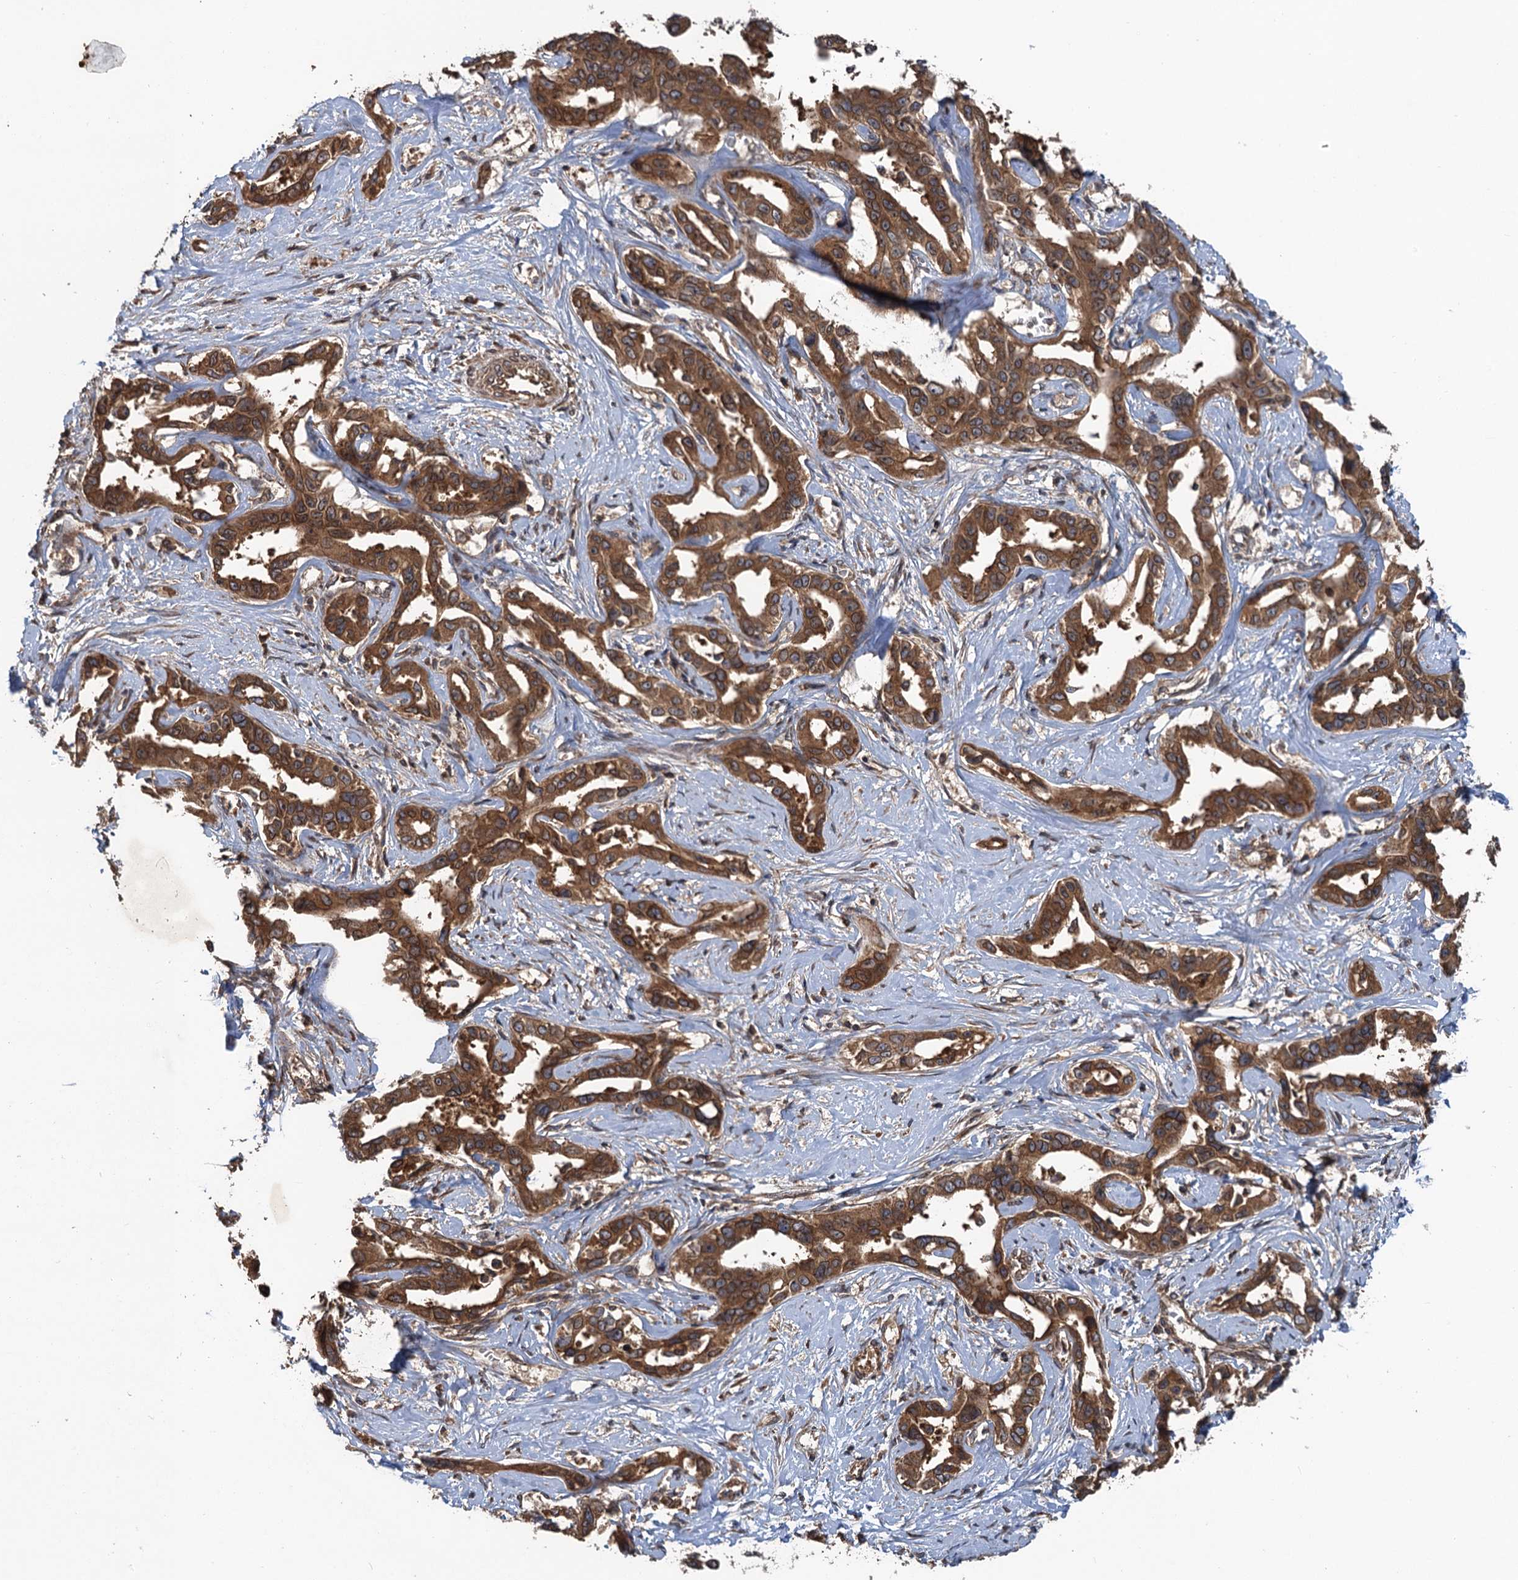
{"staining": {"intensity": "strong", "quantity": ">75%", "location": "cytoplasmic/membranous,nuclear"}, "tissue": "liver cancer", "cell_type": "Tumor cells", "image_type": "cancer", "snomed": [{"axis": "morphology", "description": "Cholangiocarcinoma"}, {"axis": "topography", "description": "Liver"}], "caption": "Immunohistochemical staining of cholangiocarcinoma (liver) shows strong cytoplasmic/membranous and nuclear protein expression in approximately >75% of tumor cells.", "gene": "GLE1", "patient": {"sex": "male", "age": 59}}